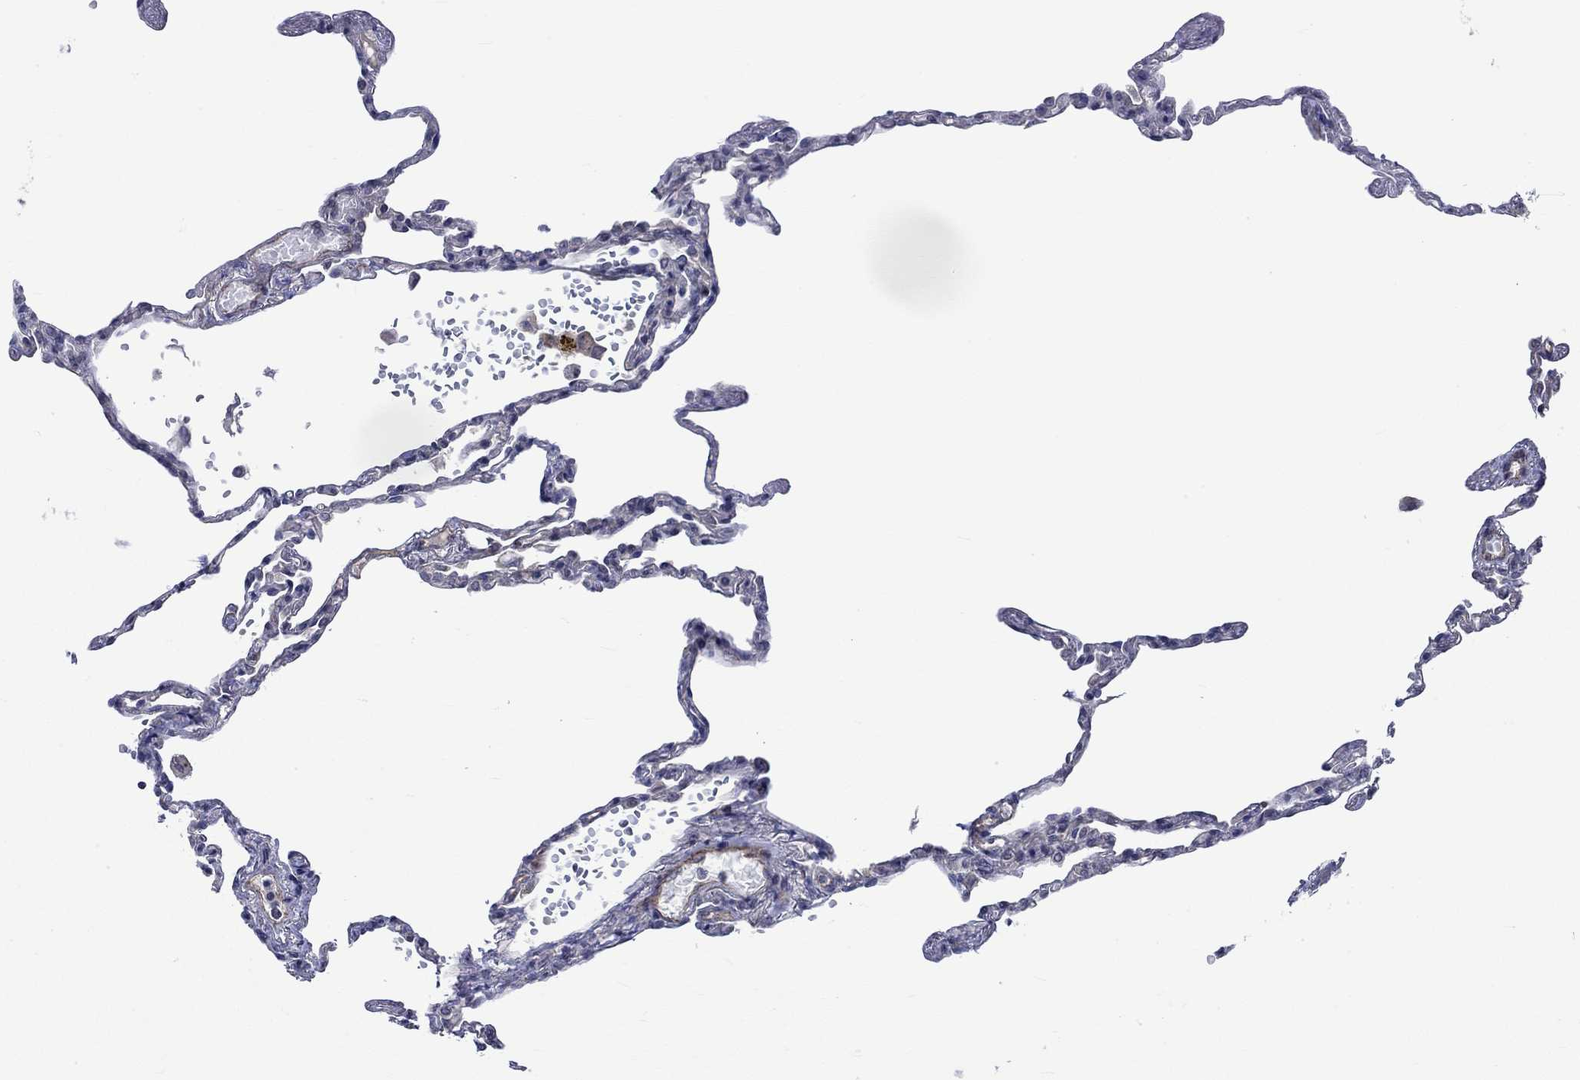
{"staining": {"intensity": "negative", "quantity": "none", "location": "none"}, "tissue": "lung", "cell_type": "Alveolar cells", "image_type": "normal", "snomed": [{"axis": "morphology", "description": "Normal tissue, NOS"}, {"axis": "topography", "description": "Lung"}], "caption": "The histopathology image exhibits no staining of alveolar cells in normal lung. (Immunohistochemistry (ihc), brightfield microscopy, high magnification).", "gene": "GJA5", "patient": {"sex": "male", "age": 78}}